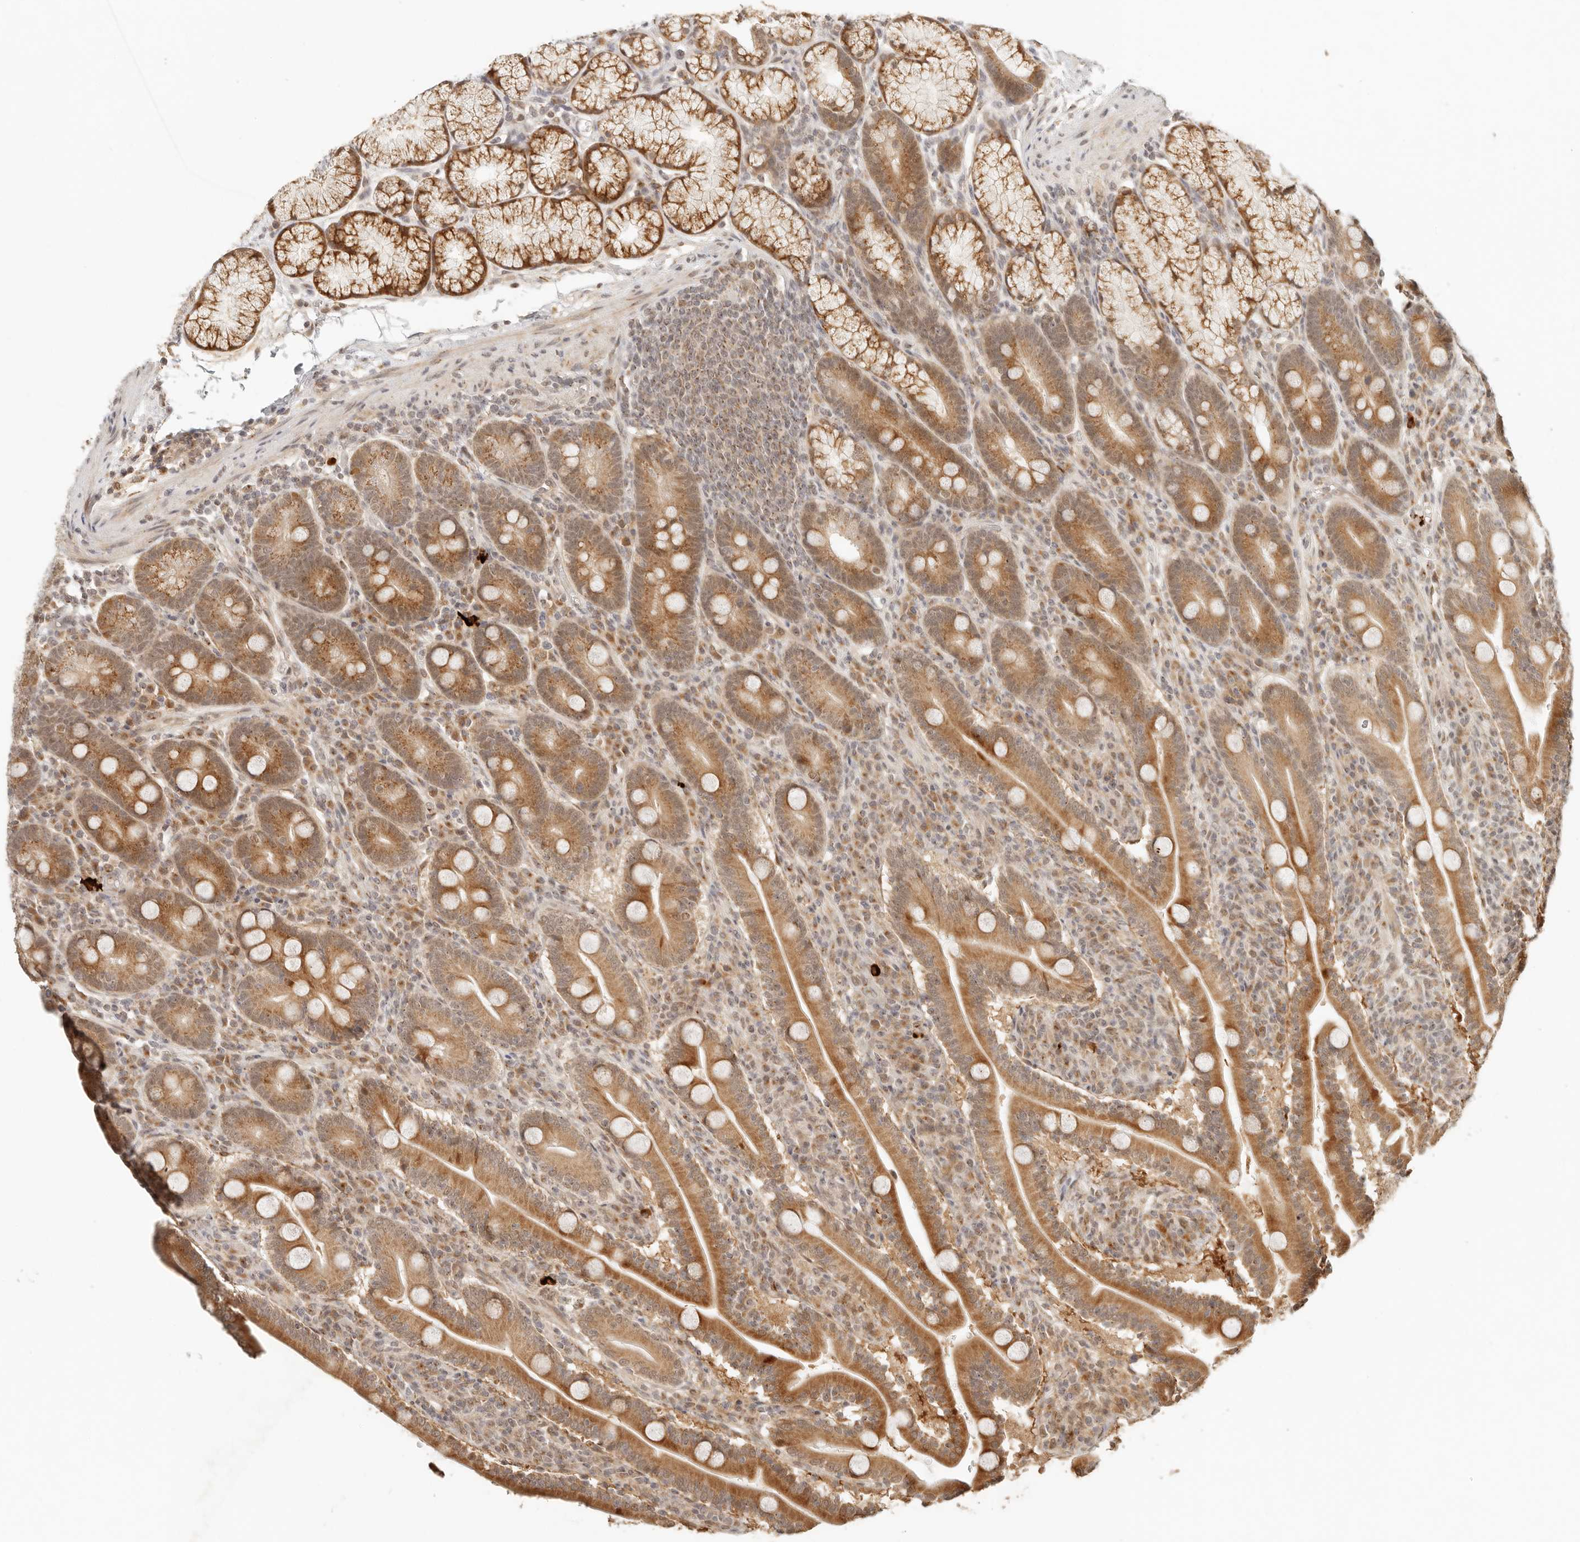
{"staining": {"intensity": "strong", "quantity": ">75%", "location": "cytoplasmic/membranous,nuclear"}, "tissue": "duodenum", "cell_type": "Glandular cells", "image_type": "normal", "snomed": [{"axis": "morphology", "description": "Normal tissue, NOS"}, {"axis": "topography", "description": "Duodenum"}], "caption": "An immunohistochemistry (IHC) image of normal tissue is shown. Protein staining in brown highlights strong cytoplasmic/membranous,nuclear positivity in duodenum within glandular cells.", "gene": "INTS11", "patient": {"sex": "male", "age": 35}}